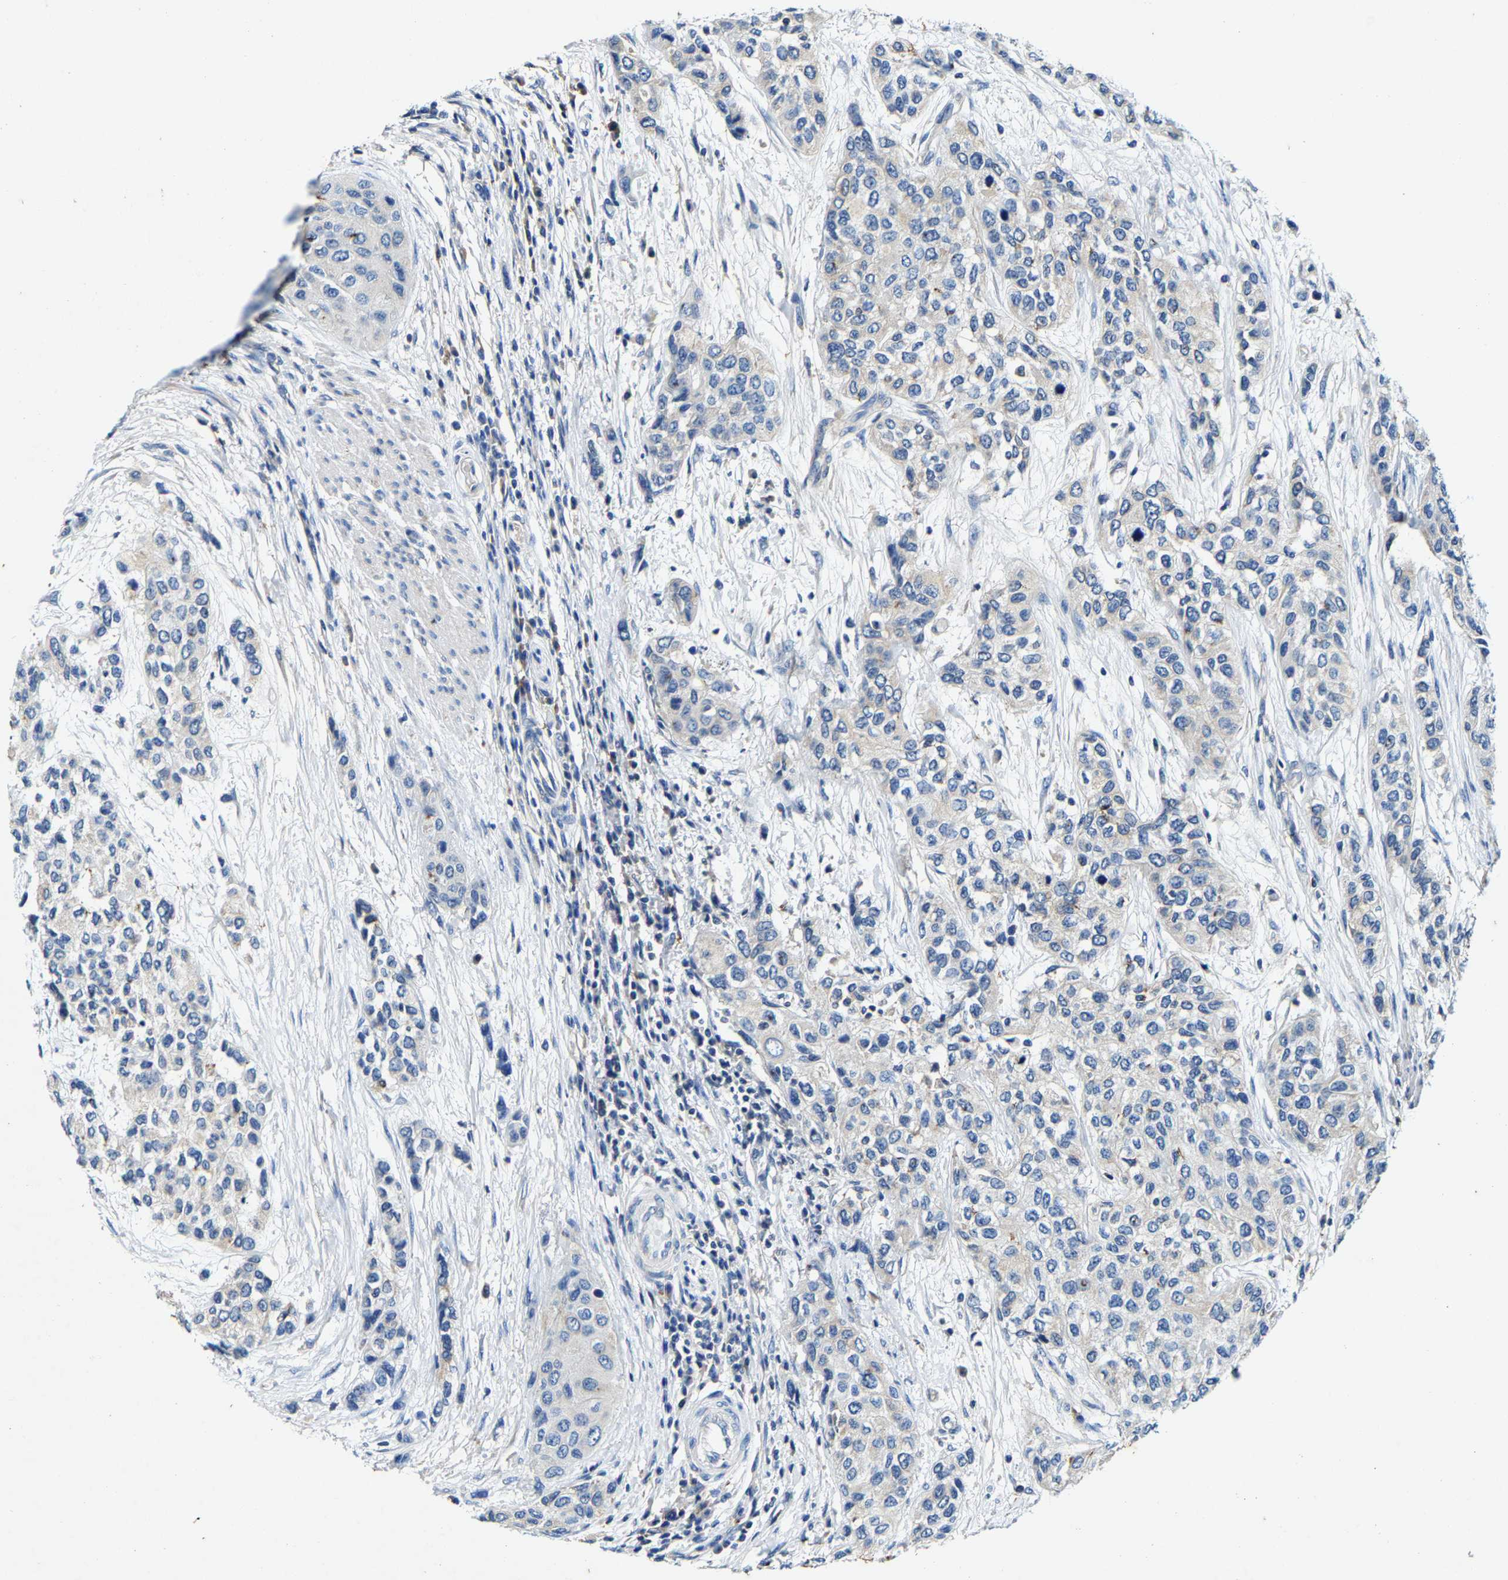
{"staining": {"intensity": "negative", "quantity": "none", "location": "none"}, "tissue": "urothelial cancer", "cell_type": "Tumor cells", "image_type": "cancer", "snomed": [{"axis": "morphology", "description": "Urothelial carcinoma, High grade"}, {"axis": "topography", "description": "Urinary bladder"}], "caption": "Tumor cells show no significant positivity in urothelial cancer.", "gene": "SLC25A25", "patient": {"sex": "female", "age": 56}}